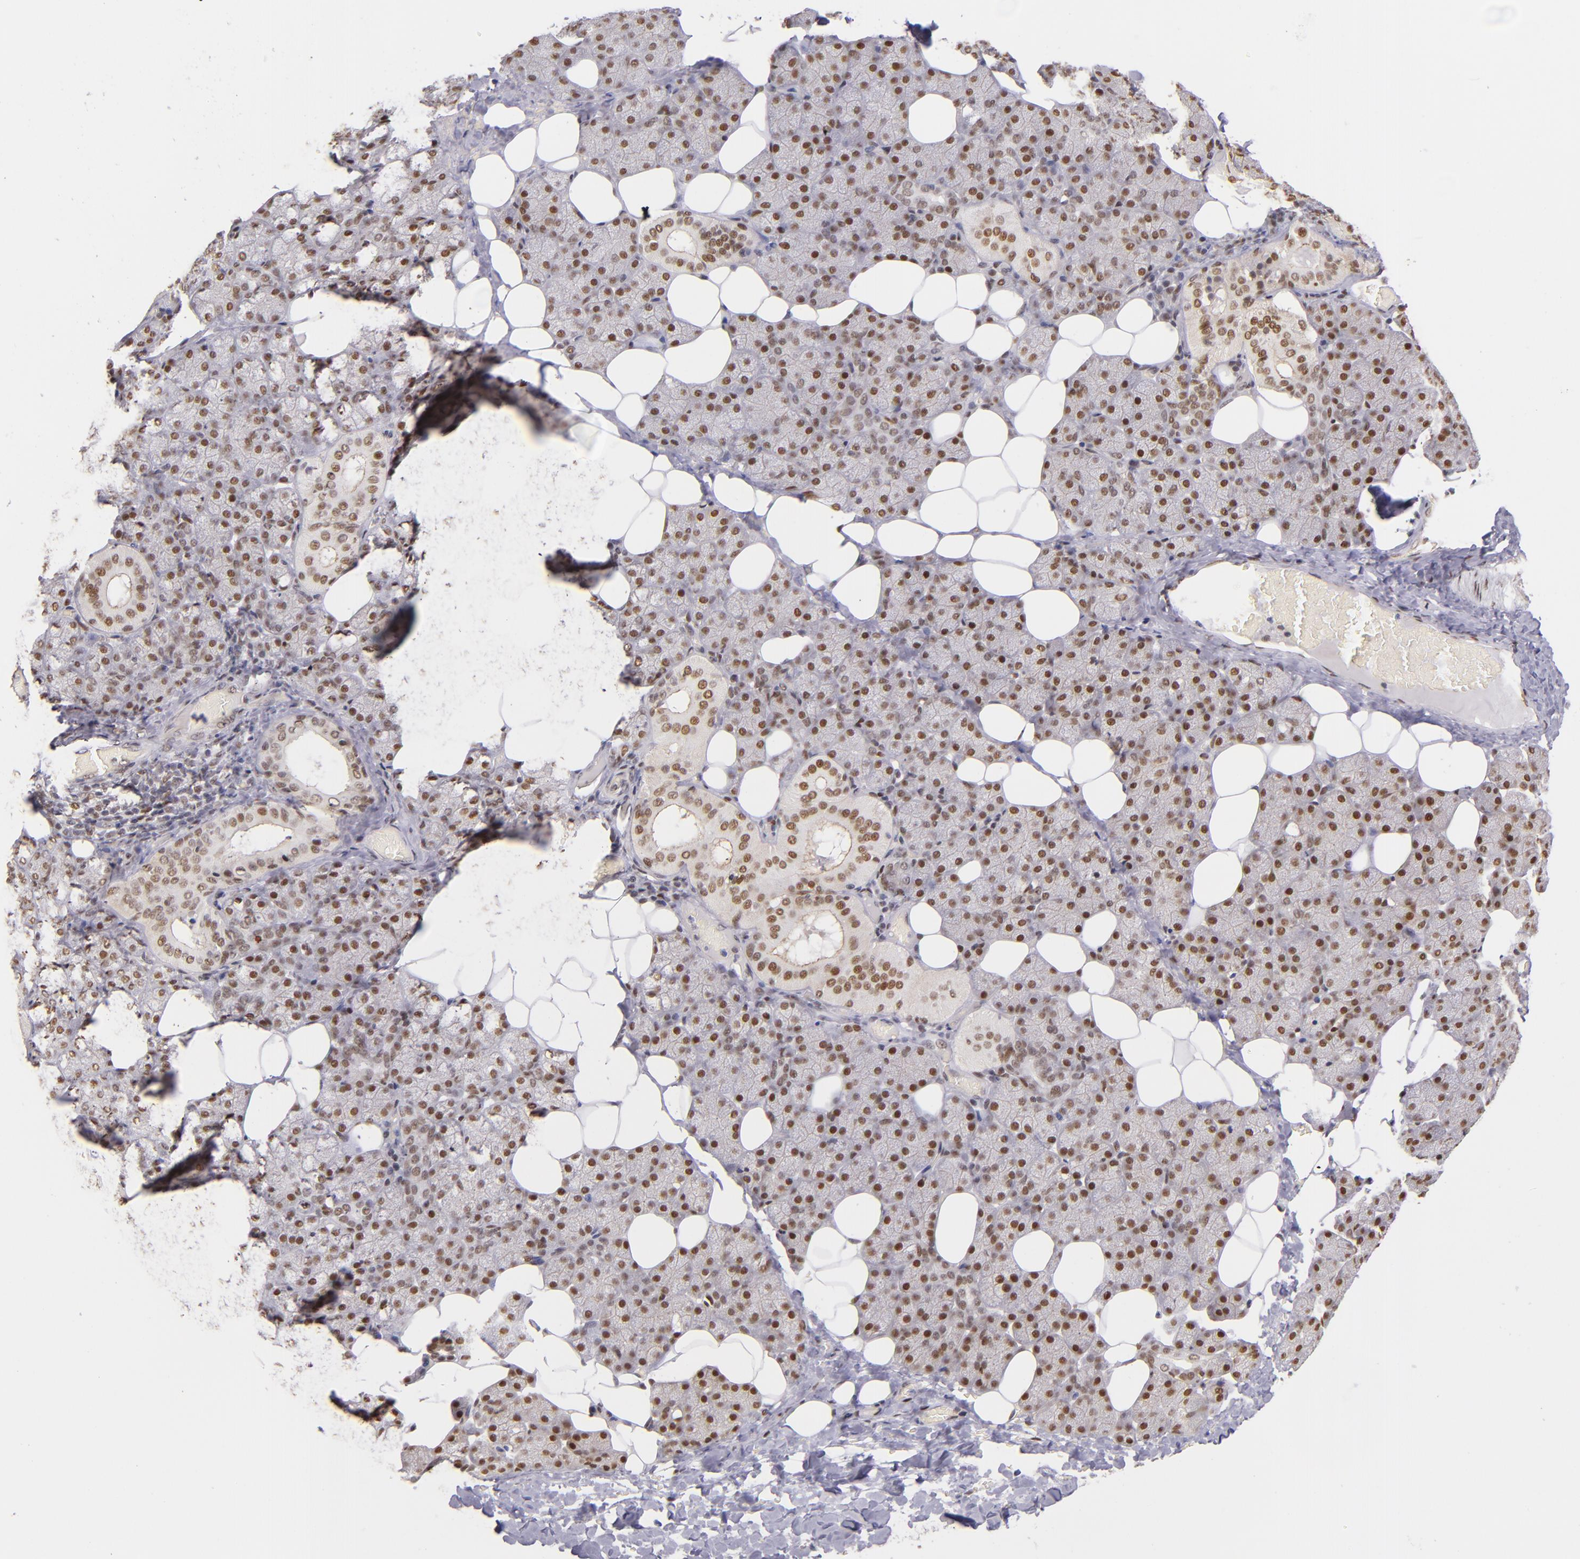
{"staining": {"intensity": "moderate", "quantity": ">75%", "location": "nuclear"}, "tissue": "salivary gland", "cell_type": "Glandular cells", "image_type": "normal", "snomed": [{"axis": "morphology", "description": "Normal tissue, NOS"}, {"axis": "topography", "description": "Lymph node"}, {"axis": "topography", "description": "Salivary gland"}], "caption": "Normal salivary gland reveals moderate nuclear expression in approximately >75% of glandular cells, visualized by immunohistochemistry.", "gene": "NCOR2", "patient": {"sex": "male", "age": 8}}